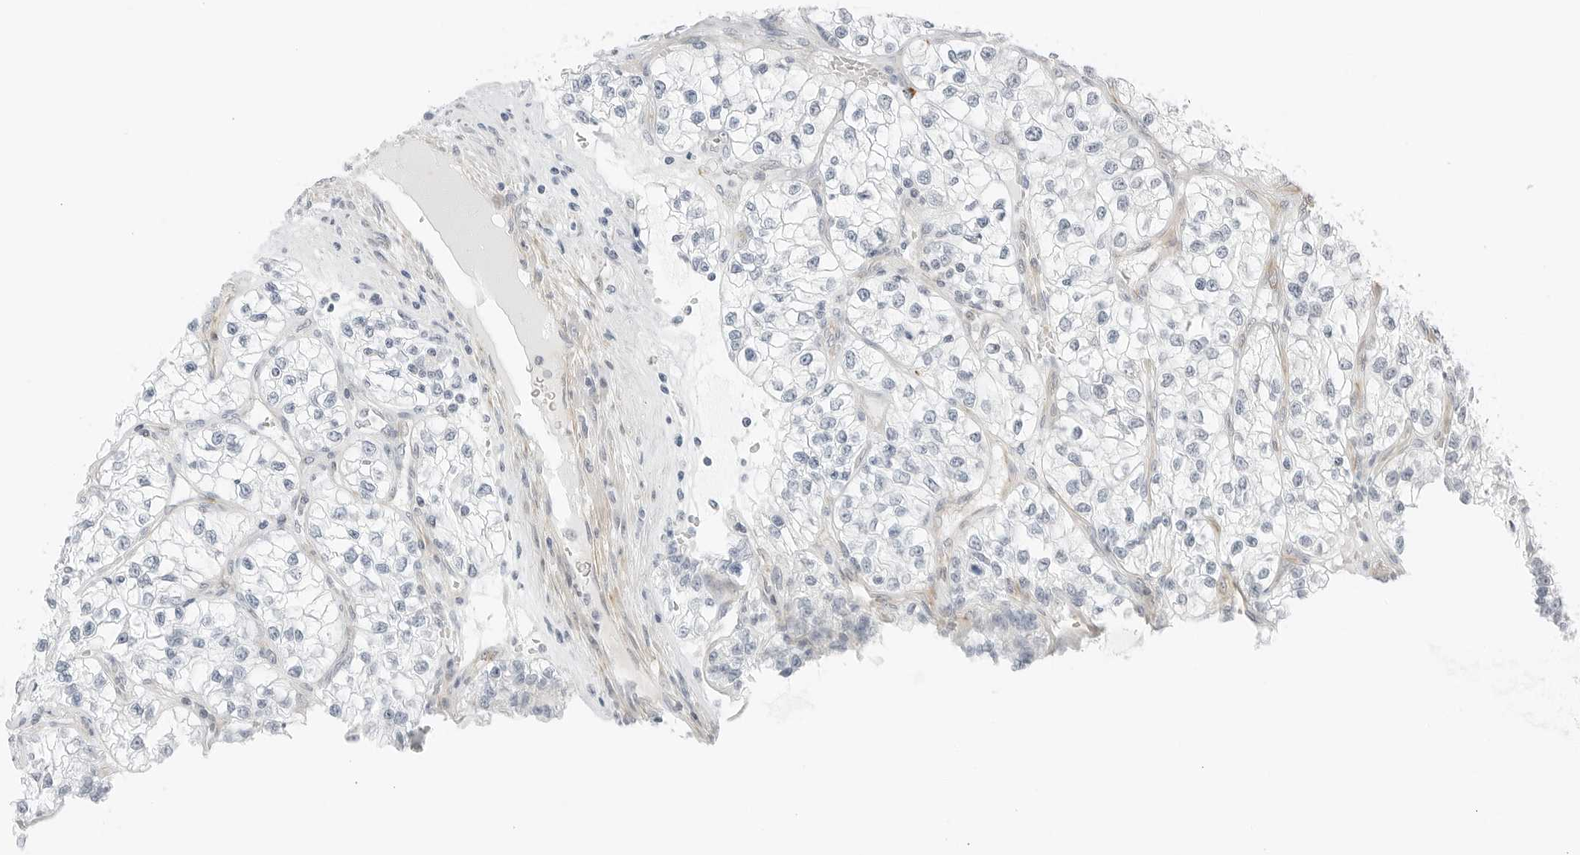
{"staining": {"intensity": "negative", "quantity": "none", "location": "none"}, "tissue": "renal cancer", "cell_type": "Tumor cells", "image_type": "cancer", "snomed": [{"axis": "morphology", "description": "Adenocarcinoma, NOS"}, {"axis": "topography", "description": "Kidney"}], "caption": "There is no significant staining in tumor cells of renal adenocarcinoma.", "gene": "IQCC", "patient": {"sex": "female", "age": 57}}